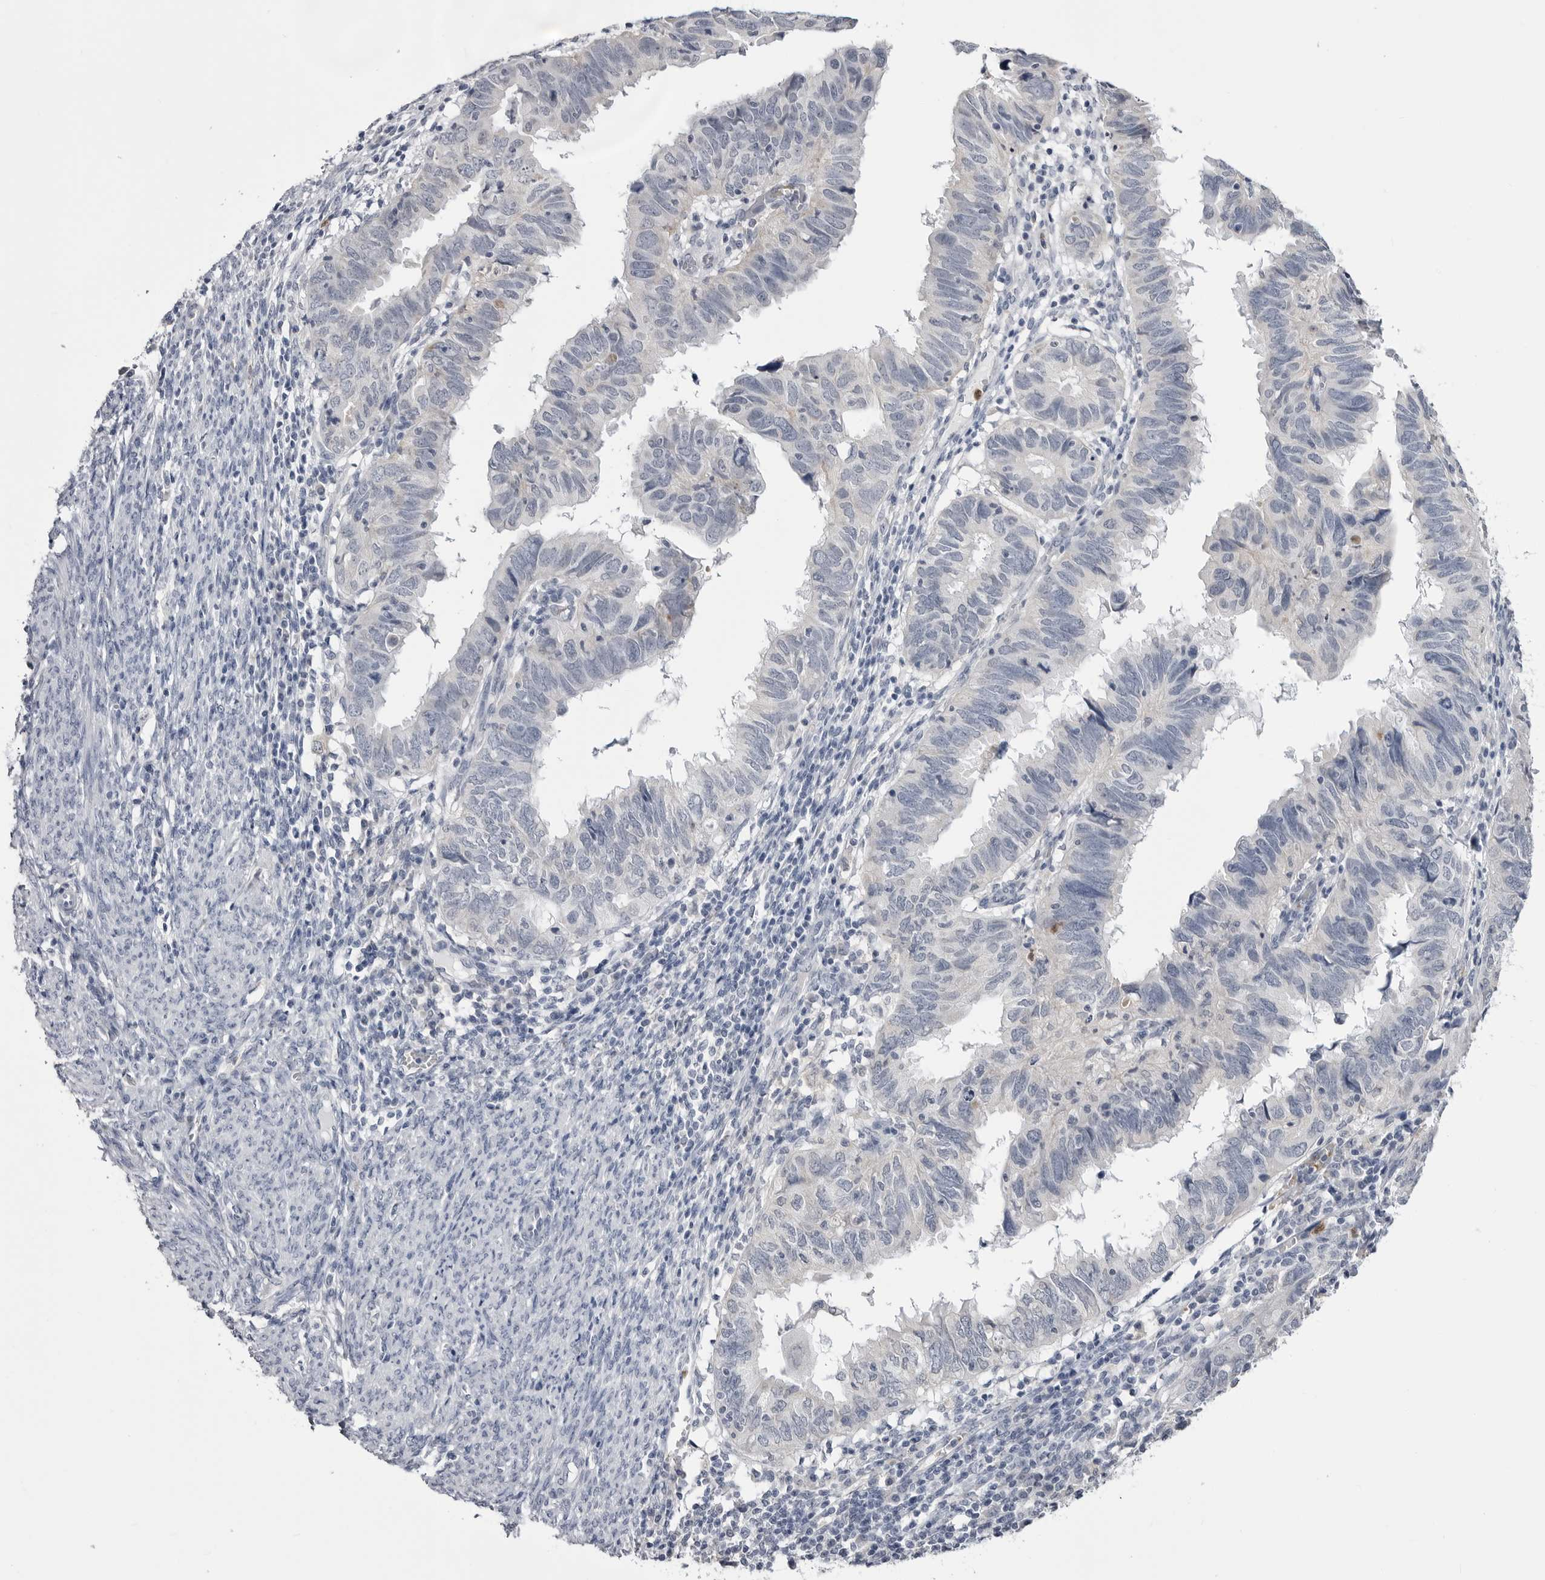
{"staining": {"intensity": "negative", "quantity": "none", "location": "none"}, "tissue": "endometrial cancer", "cell_type": "Tumor cells", "image_type": "cancer", "snomed": [{"axis": "morphology", "description": "Adenocarcinoma, NOS"}, {"axis": "topography", "description": "Uterus"}], "caption": "IHC image of adenocarcinoma (endometrial) stained for a protein (brown), which demonstrates no expression in tumor cells.", "gene": "STAP2", "patient": {"sex": "female", "age": 77}}